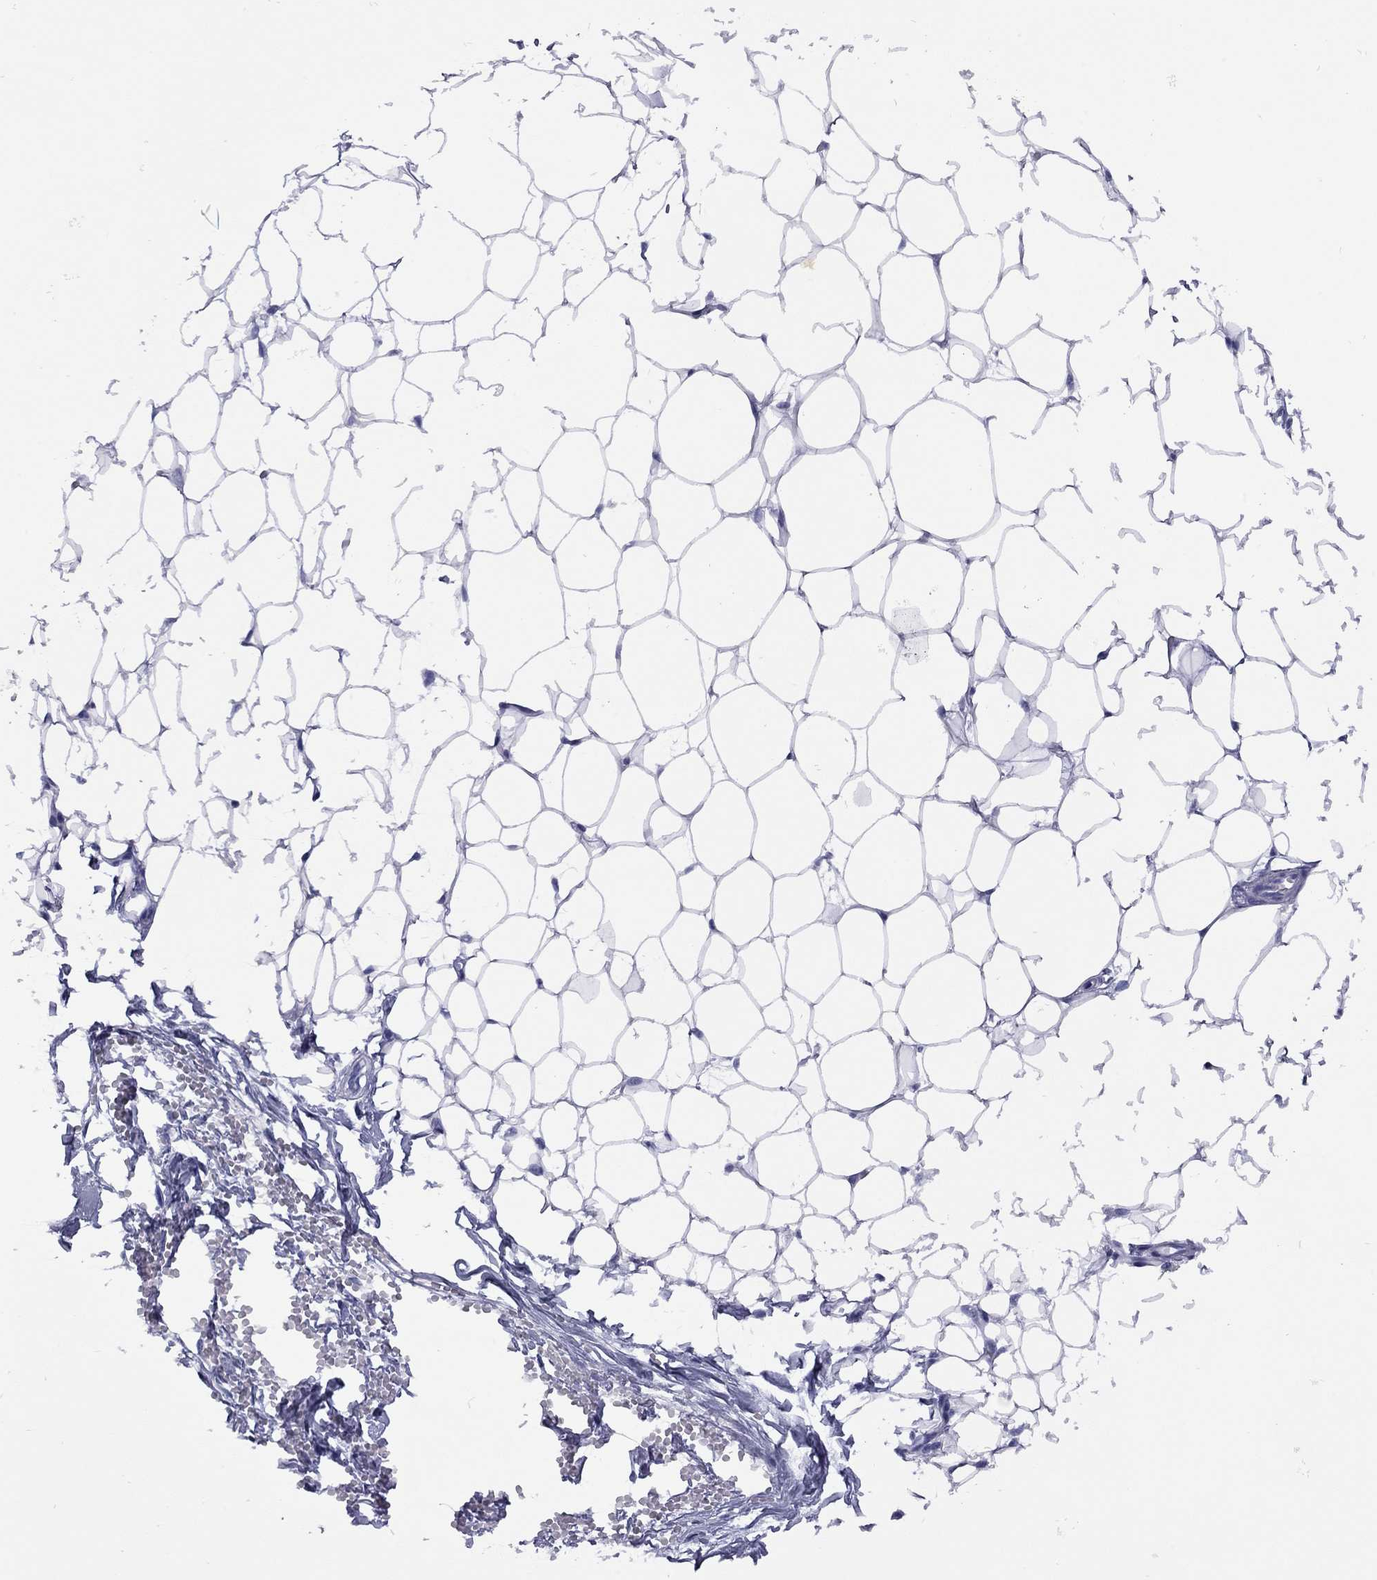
{"staining": {"intensity": "negative", "quantity": "none", "location": "none"}, "tissue": "breast", "cell_type": "Adipocytes", "image_type": "normal", "snomed": [{"axis": "morphology", "description": "Normal tissue, NOS"}, {"axis": "topography", "description": "Breast"}], "caption": "An IHC micrograph of benign breast is shown. There is no staining in adipocytes of breast. Nuclei are stained in blue.", "gene": "EPPIN", "patient": {"sex": "female", "age": 37}}